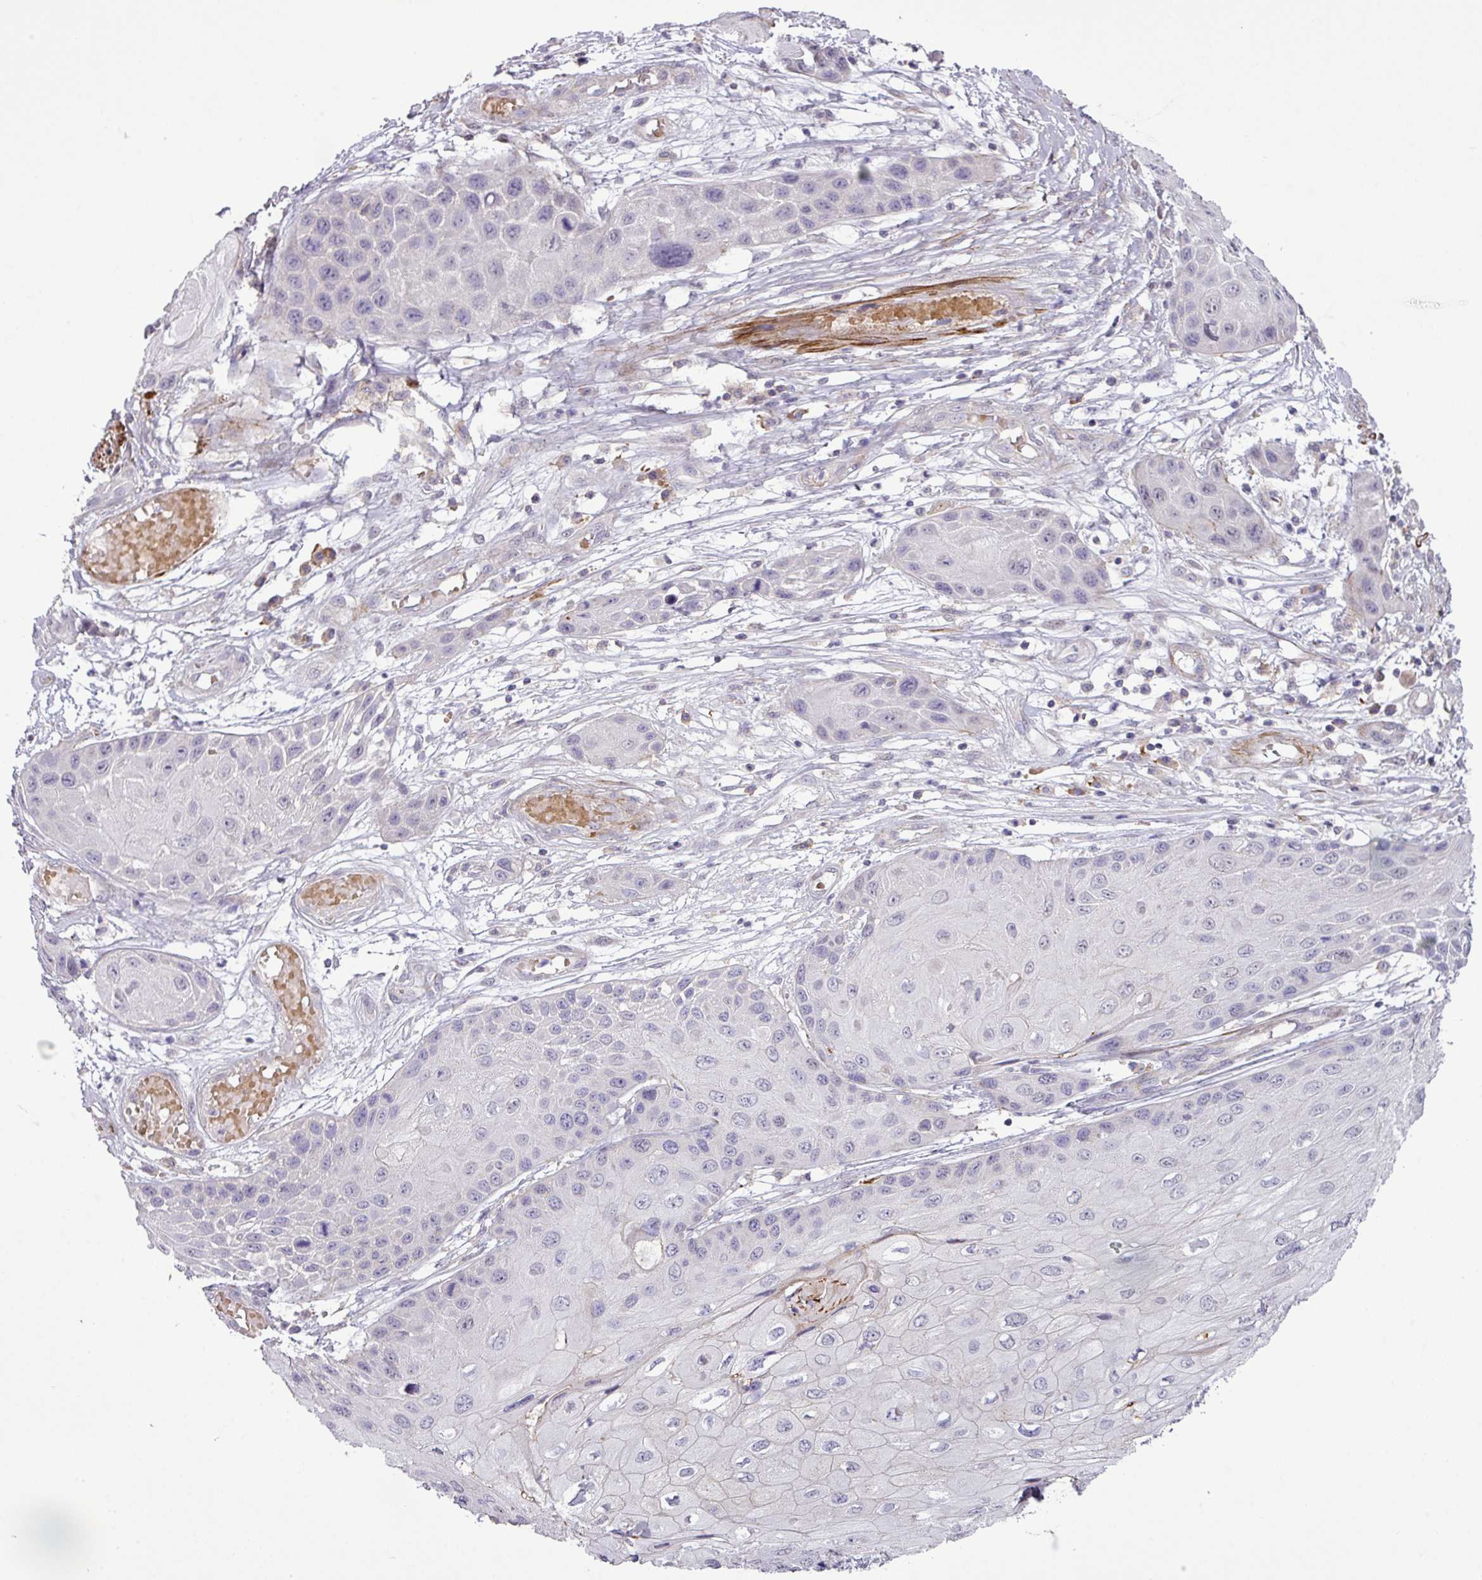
{"staining": {"intensity": "negative", "quantity": "none", "location": "none"}, "tissue": "skin cancer", "cell_type": "Tumor cells", "image_type": "cancer", "snomed": [{"axis": "morphology", "description": "Squamous cell carcinoma, NOS"}, {"axis": "topography", "description": "Skin"}, {"axis": "topography", "description": "Vulva"}], "caption": "Immunohistochemistry (IHC) histopathology image of neoplastic tissue: skin cancer (squamous cell carcinoma) stained with DAB (3,3'-diaminobenzidine) shows no significant protein positivity in tumor cells. (DAB (3,3'-diaminobenzidine) immunohistochemistry (IHC), high magnification).", "gene": "TPRA1", "patient": {"sex": "female", "age": 44}}